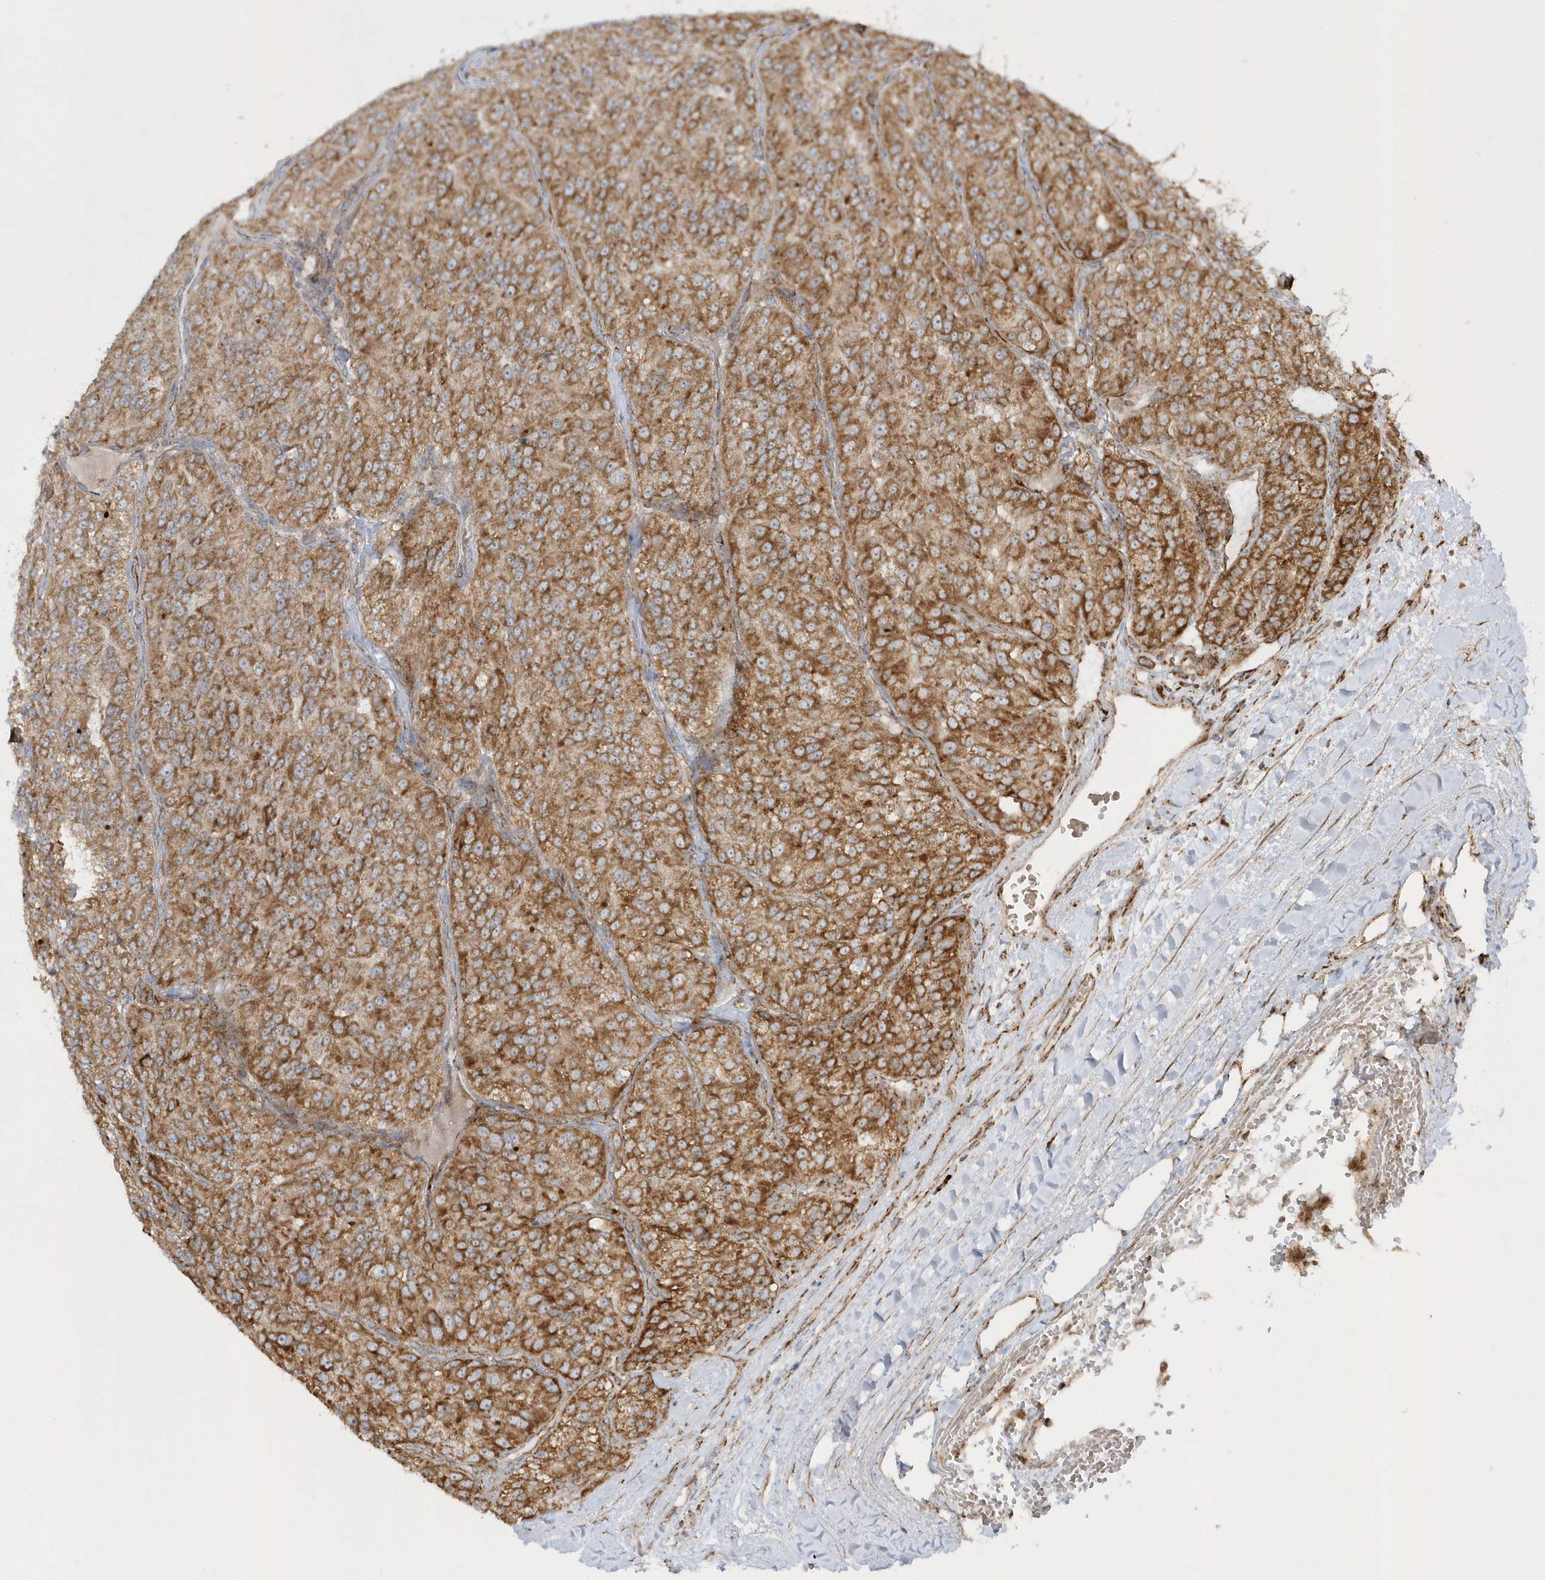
{"staining": {"intensity": "moderate", "quantity": ">75%", "location": "cytoplasmic/membranous"}, "tissue": "renal cancer", "cell_type": "Tumor cells", "image_type": "cancer", "snomed": [{"axis": "morphology", "description": "Adenocarcinoma, NOS"}, {"axis": "topography", "description": "Kidney"}], "caption": "Brown immunohistochemical staining in human renal cancer (adenocarcinoma) displays moderate cytoplasmic/membranous positivity in approximately >75% of tumor cells. (DAB (3,3'-diaminobenzidine) IHC with brightfield microscopy, high magnification).", "gene": "SH3BP2", "patient": {"sex": "female", "age": 63}}